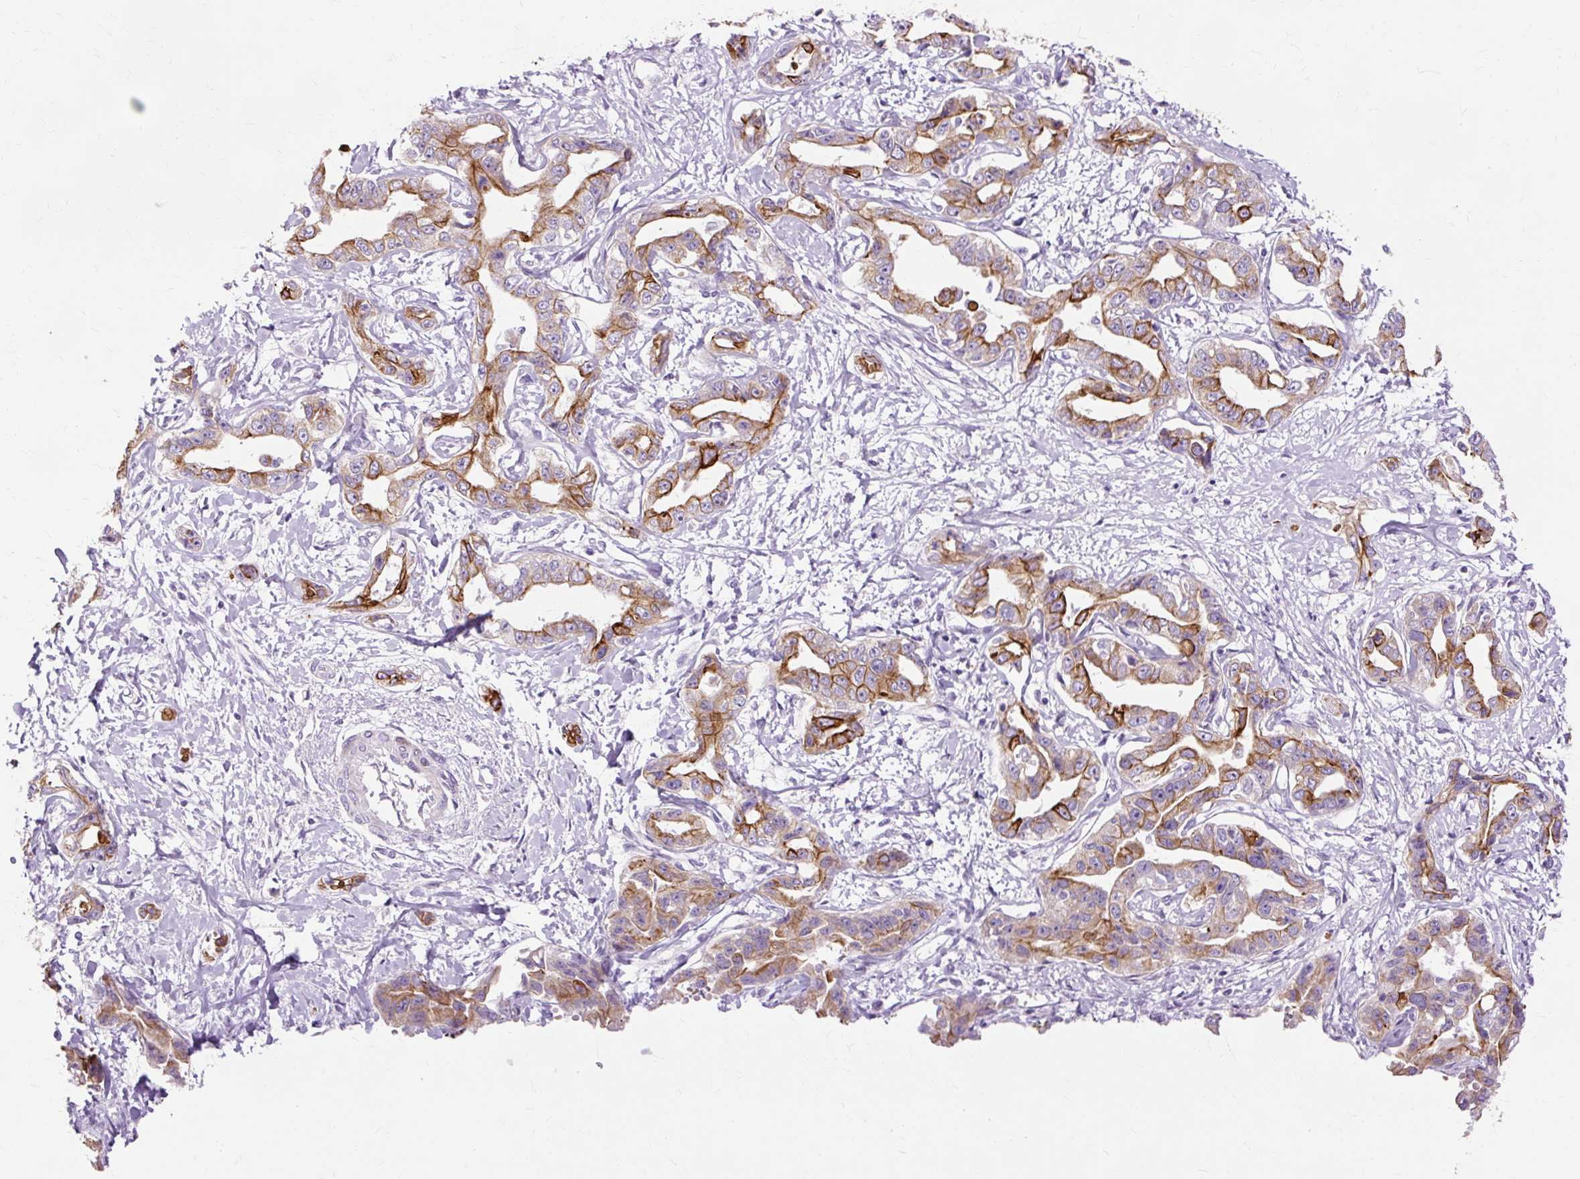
{"staining": {"intensity": "strong", "quantity": "25%-75%", "location": "cytoplasmic/membranous"}, "tissue": "liver cancer", "cell_type": "Tumor cells", "image_type": "cancer", "snomed": [{"axis": "morphology", "description": "Cholangiocarcinoma"}, {"axis": "topography", "description": "Liver"}], "caption": "The photomicrograph displays a brown stain indicating the presence of a protein in the cytoplasmic/membranous of tumor cells in cholangiocarcinoma (liver).", "gene": "DCTN4", "patient": {"sex": "male", "age": 59}}